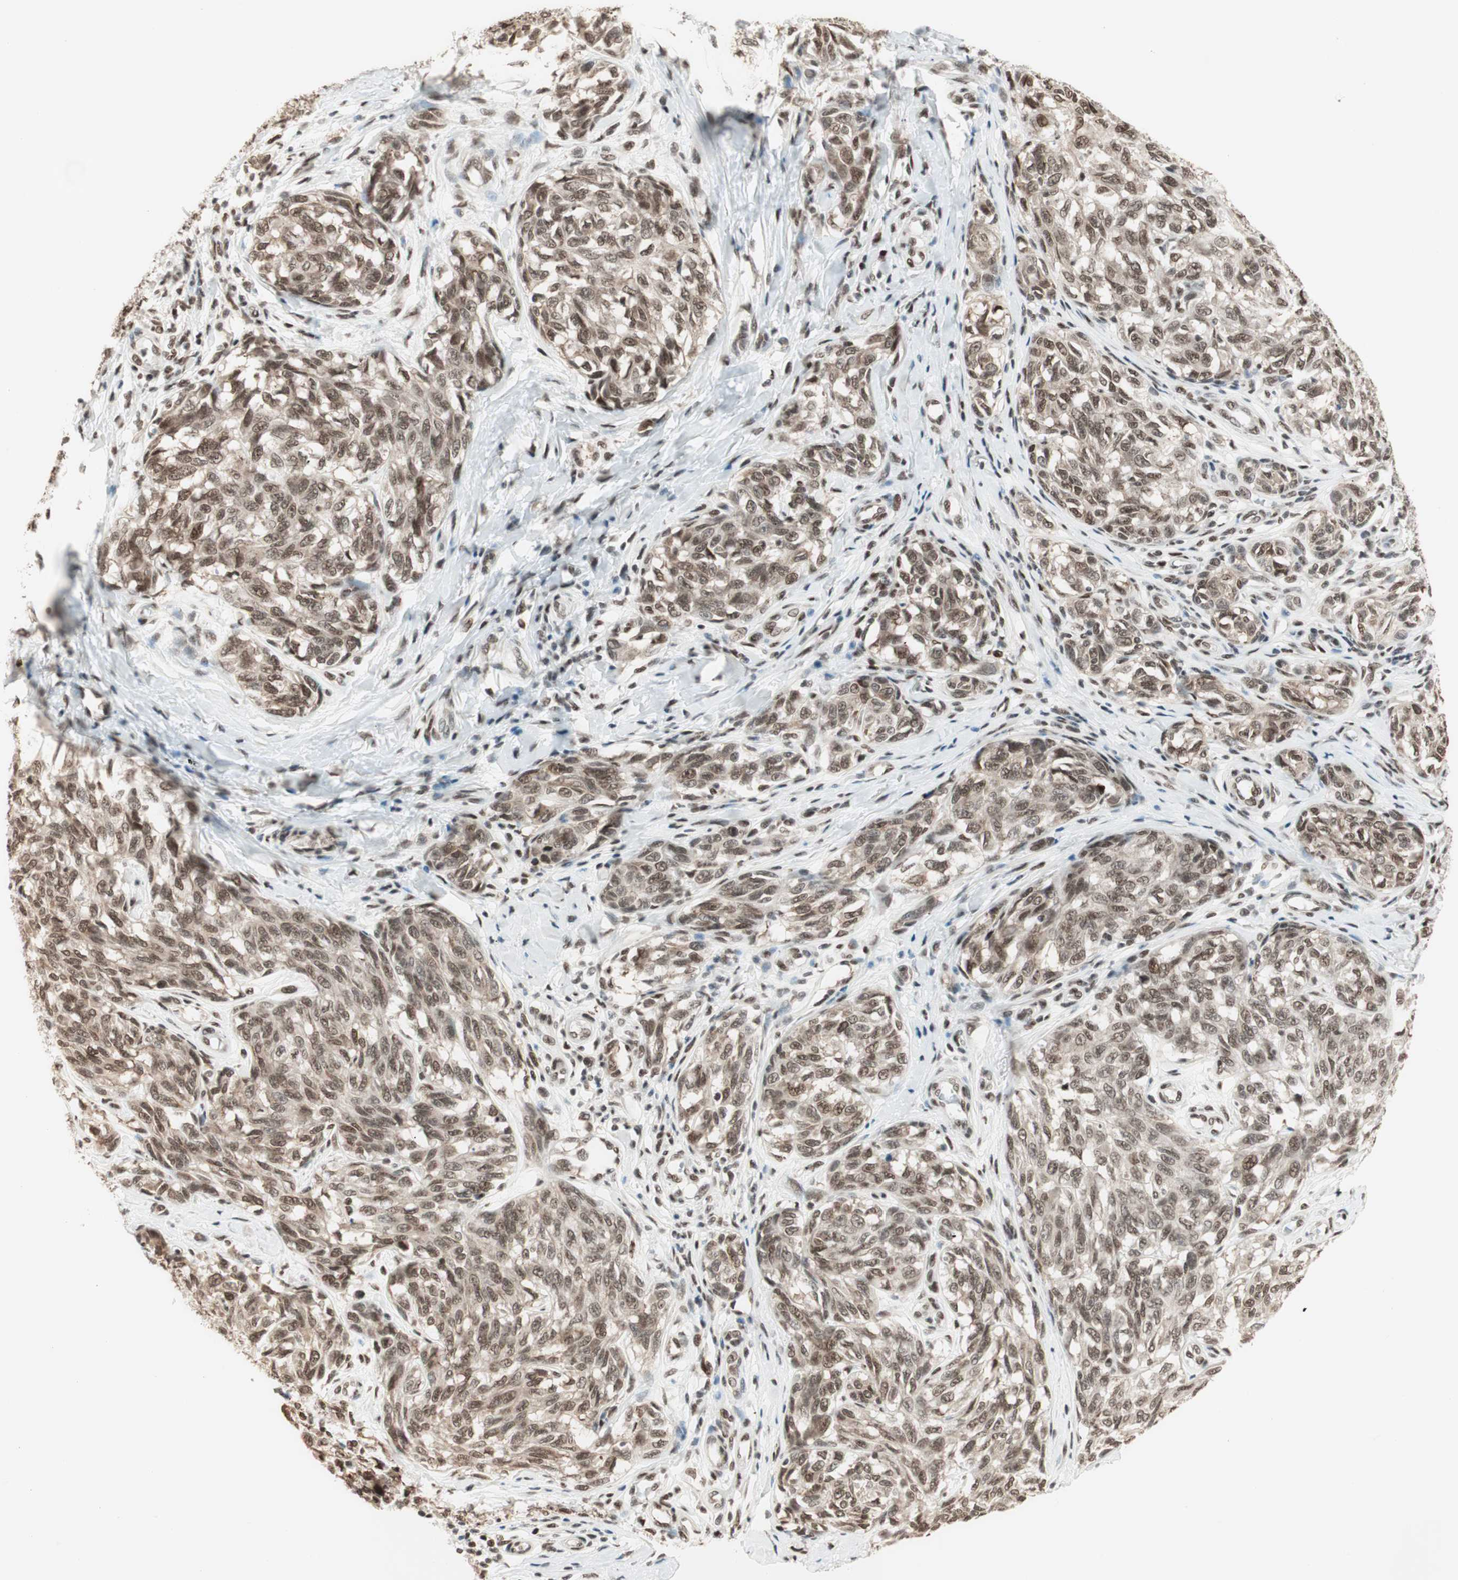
{"staining": {"intensity": "moderate", "quantity": ">75%", "location": "nuclear"}, "tissue": "melanoma", "cell_type": "Tumor cells", "image_type": "cancer", "snomed": [{"axis": "morphology", "description": "Malignant melanoma, NOS"}, {"axis": "topography", "description": "Skin"}], "caption": "A brown stain highlights moderate nuclear staining of a protein in melanoma tumor cells. (brown staining indicates protein expression, while blue staining denotes nuclei).", "gene": "SMARCE1", "patient": {"sex": "female", "age": 64}}